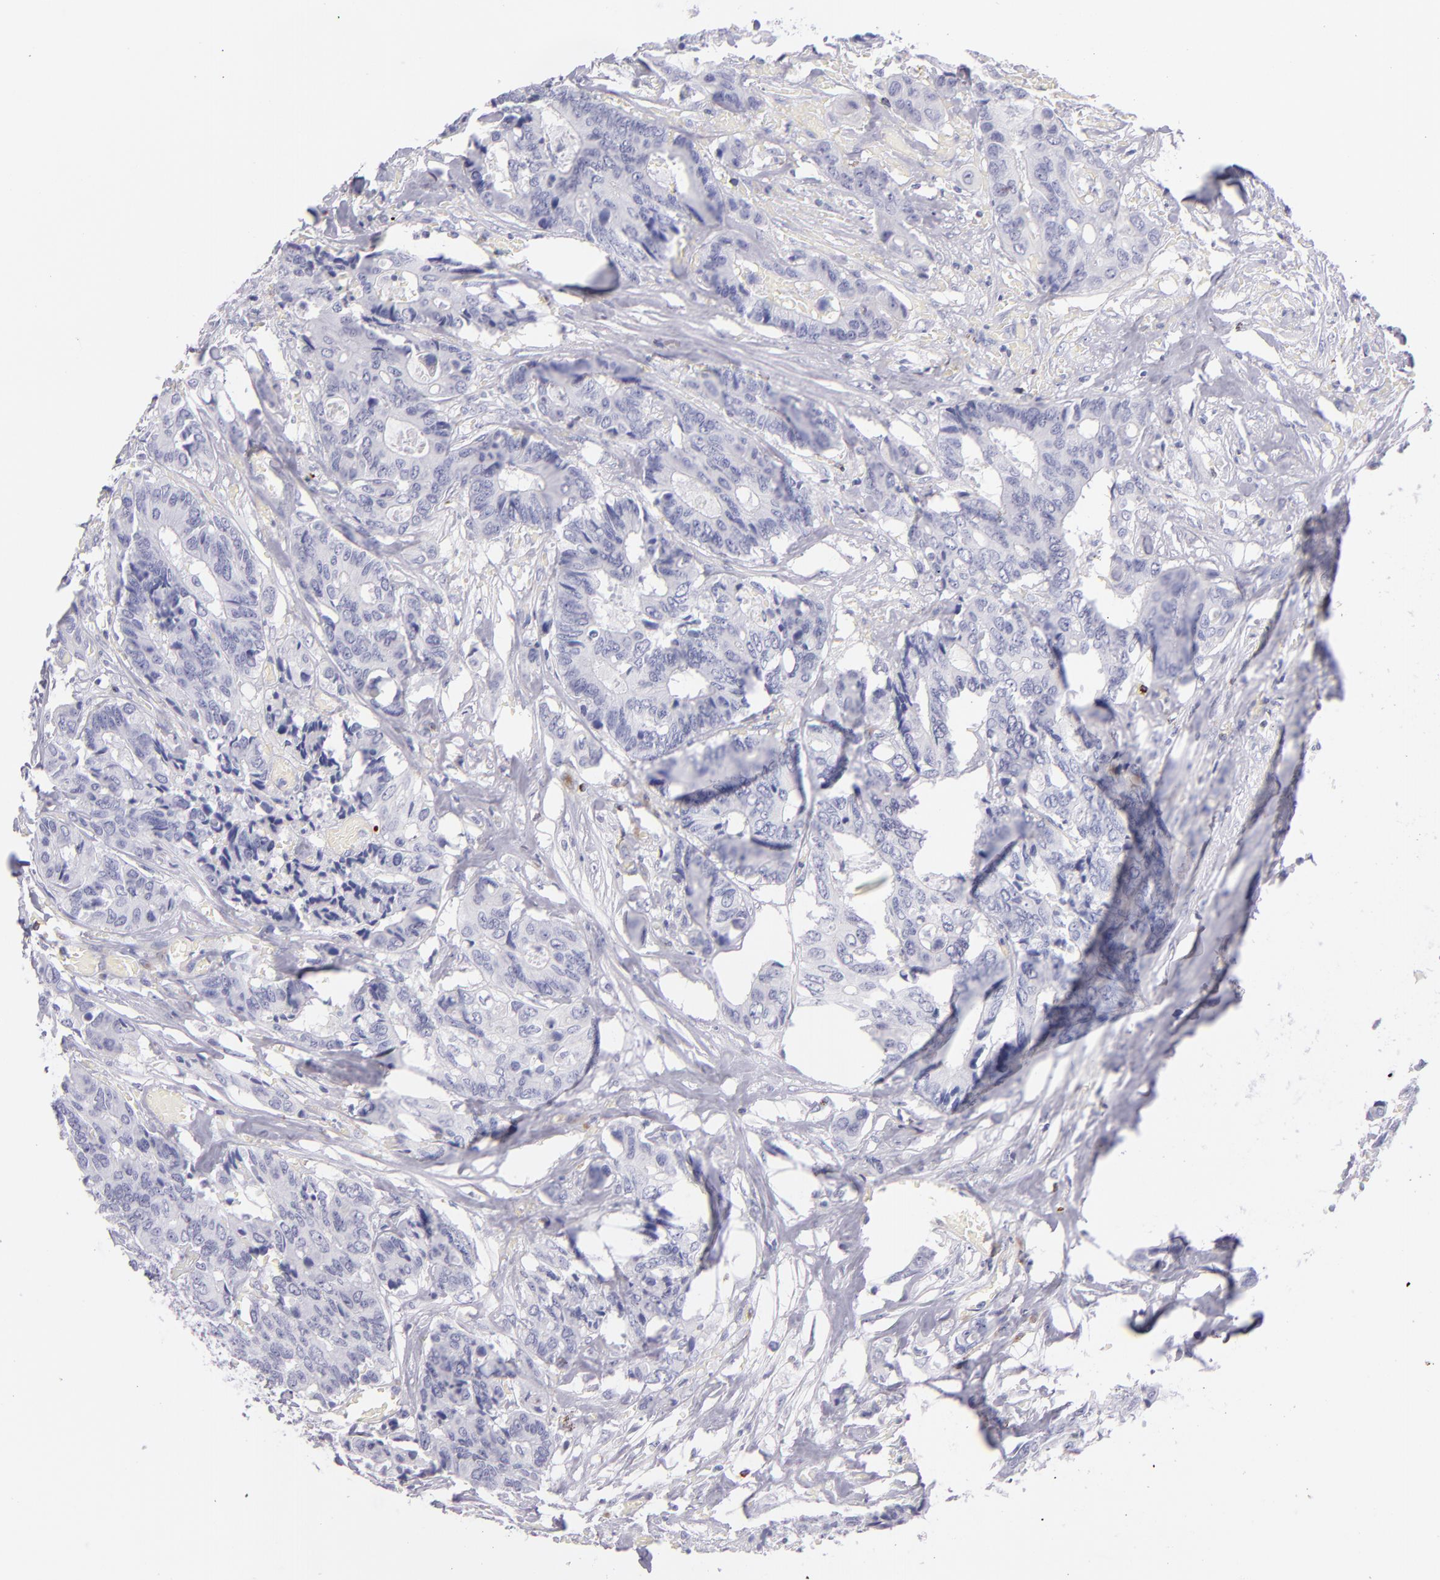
{"staining": {"intensity": "negative", "quantity": "none", "location": "none"}, "tissue": "colorectal cancer", "cell_type": "Tumor cells", "image_type": "cancer", "snomed": [{"axis": "morphology", "description": "Adenocarcinoma, NOS"}, {"axis": "topography", "description": "Rectum"}], "caption": "Immunohistochemistry (IHC) photomicrograph of human colorectal adenocarcinoma stained for a protein (brown), which exhibits no positivity in tumor cells. (DAB (3,3'-diaminobenzidine) IHC, high magnification).", "gene": "PRF1", "patient": {"sex": "male", "age": 55}}